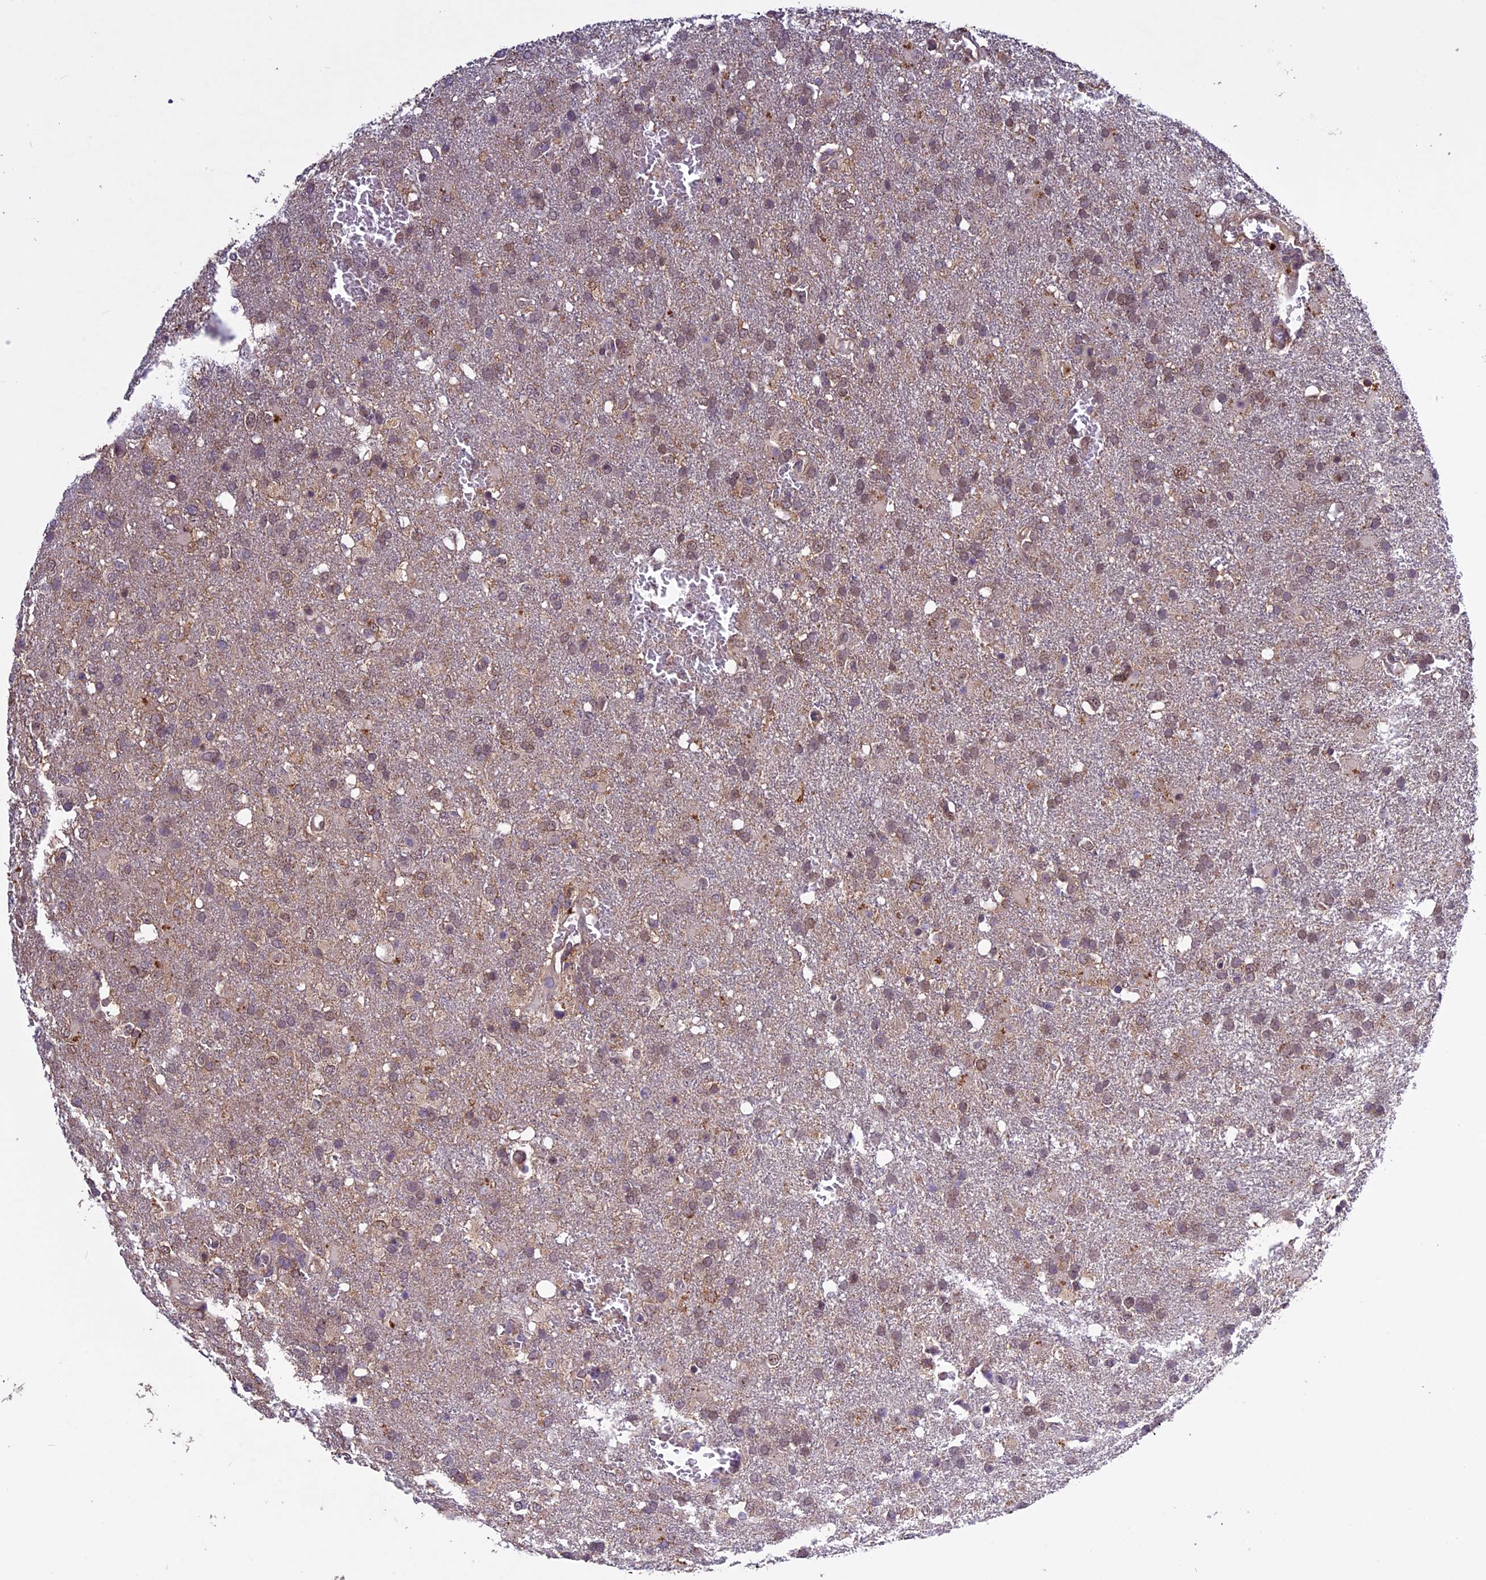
{"staining": {"intensity": "weak", "quantity": "25%-75%", "location": "cytoplasmic/membranous,nuclear"}, "tissue": "glioma", "cell_type": "Tumor cells", "image_type": "cancer", "snomed": [{"axis": "morphology", "description": "Glioma, malignant, High grade"}, {"axis": "topography", "description": "Brain"}], "caption": "Glioma stained with immunohistochemistry displays weak cytoplasmic/membranous and nuclear expression in about 25%-75% of tumor cells. (DAB (3,3'-diaminobenzidine) IHC, brown staining for protein, blue staining for nuclei).", "gene": "C3orf70", "patient": {"sex": "female", "age": 74}}